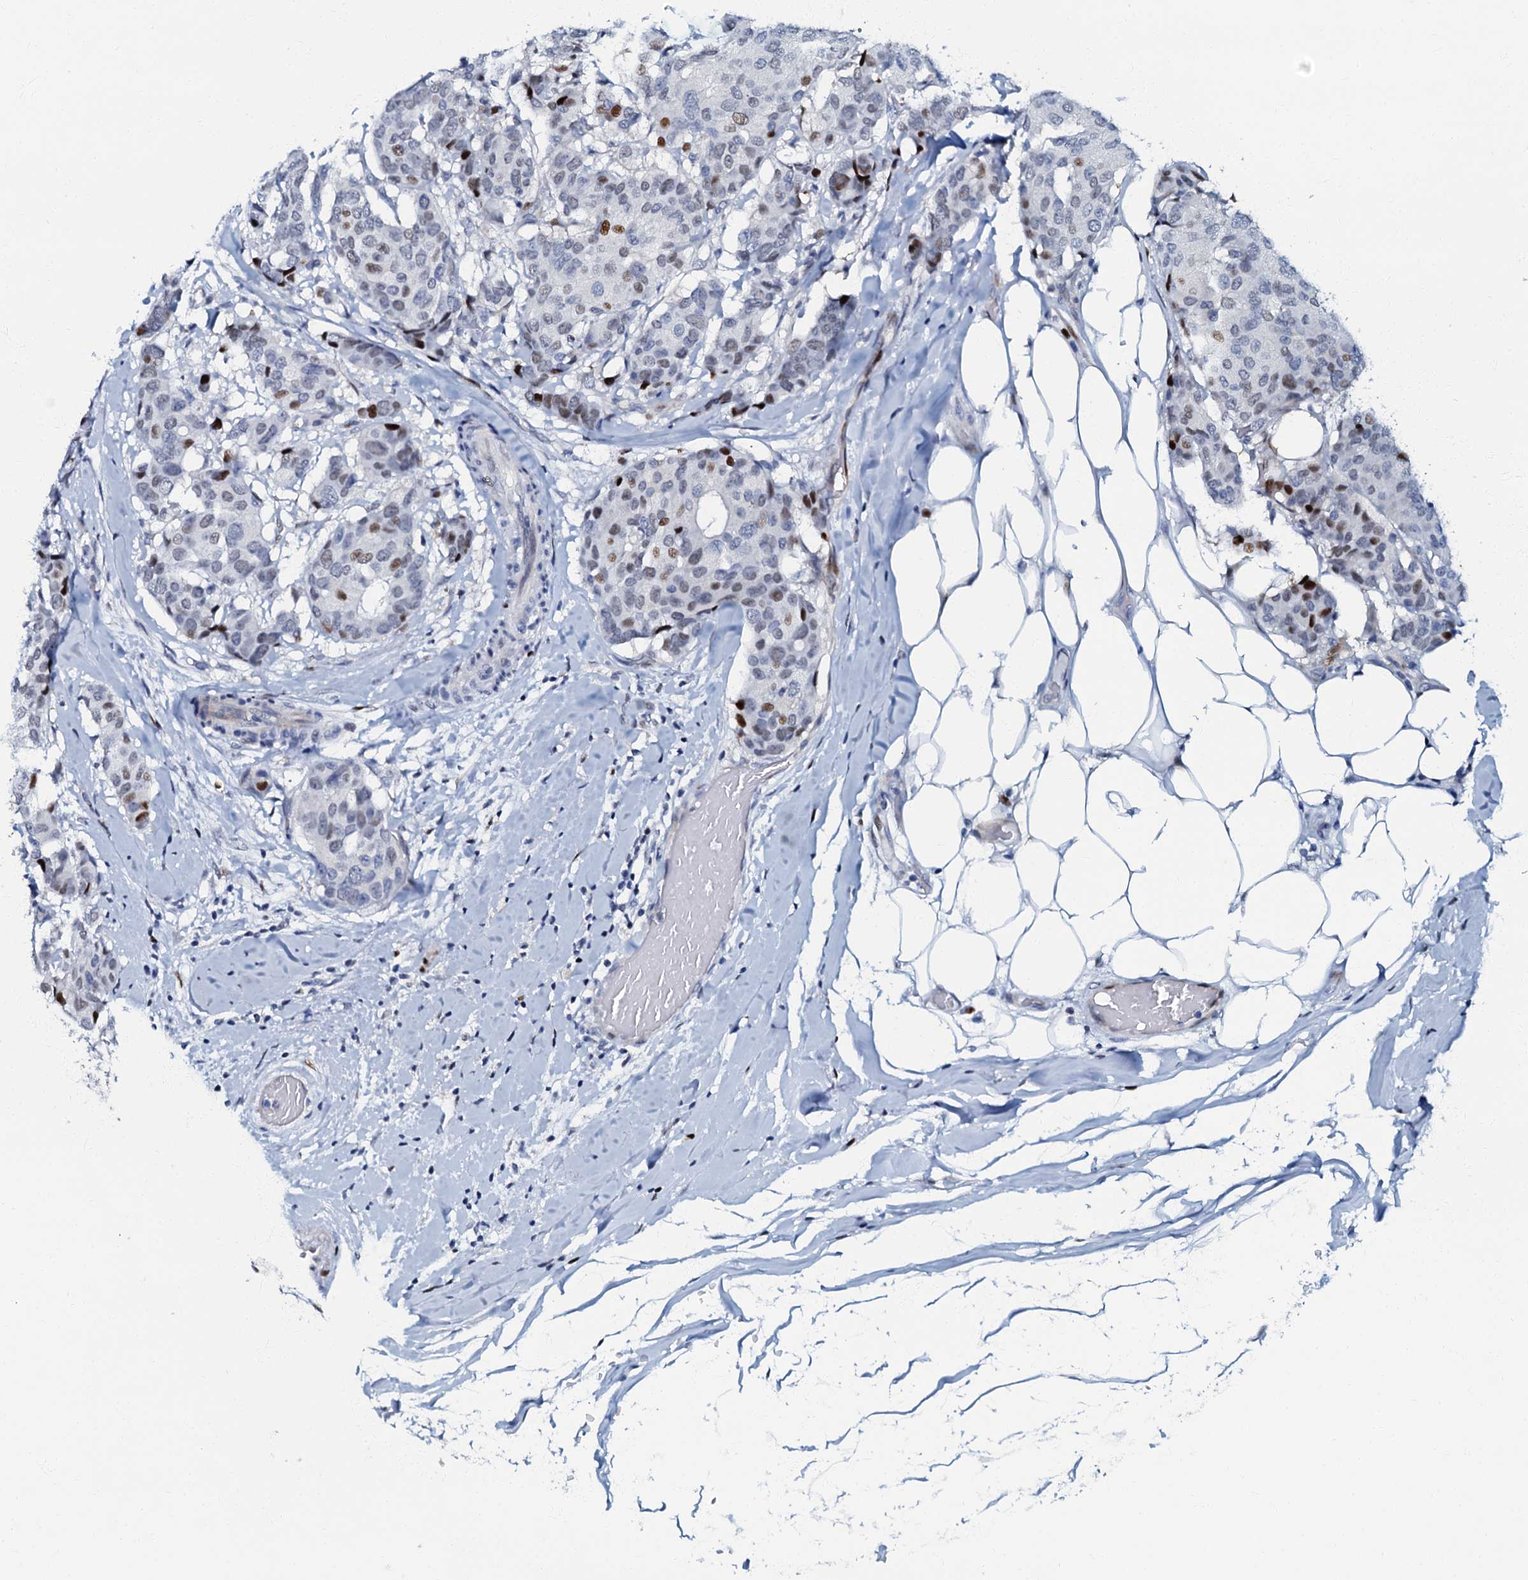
{"staining": {"intensity": "moderate", "quantity": "<25%", "location": "nuclear"}, "tissue": "breast cancer", "cell_type": "Tumor cells", "image_type": "cancer", "snomed": [{"axis": "morphology", "description": "Duct carcinoma"}, {"axis": "topography", "description": "Breast"}], "caption": "Immunohistochemical staining of invasive ductal carcinoma (breast) displays low levels of moderate nuclear protein staining in about <25% of tumor cells.", "gene": "MFSD5", "patient": {"sex": "female", "age": 75}}